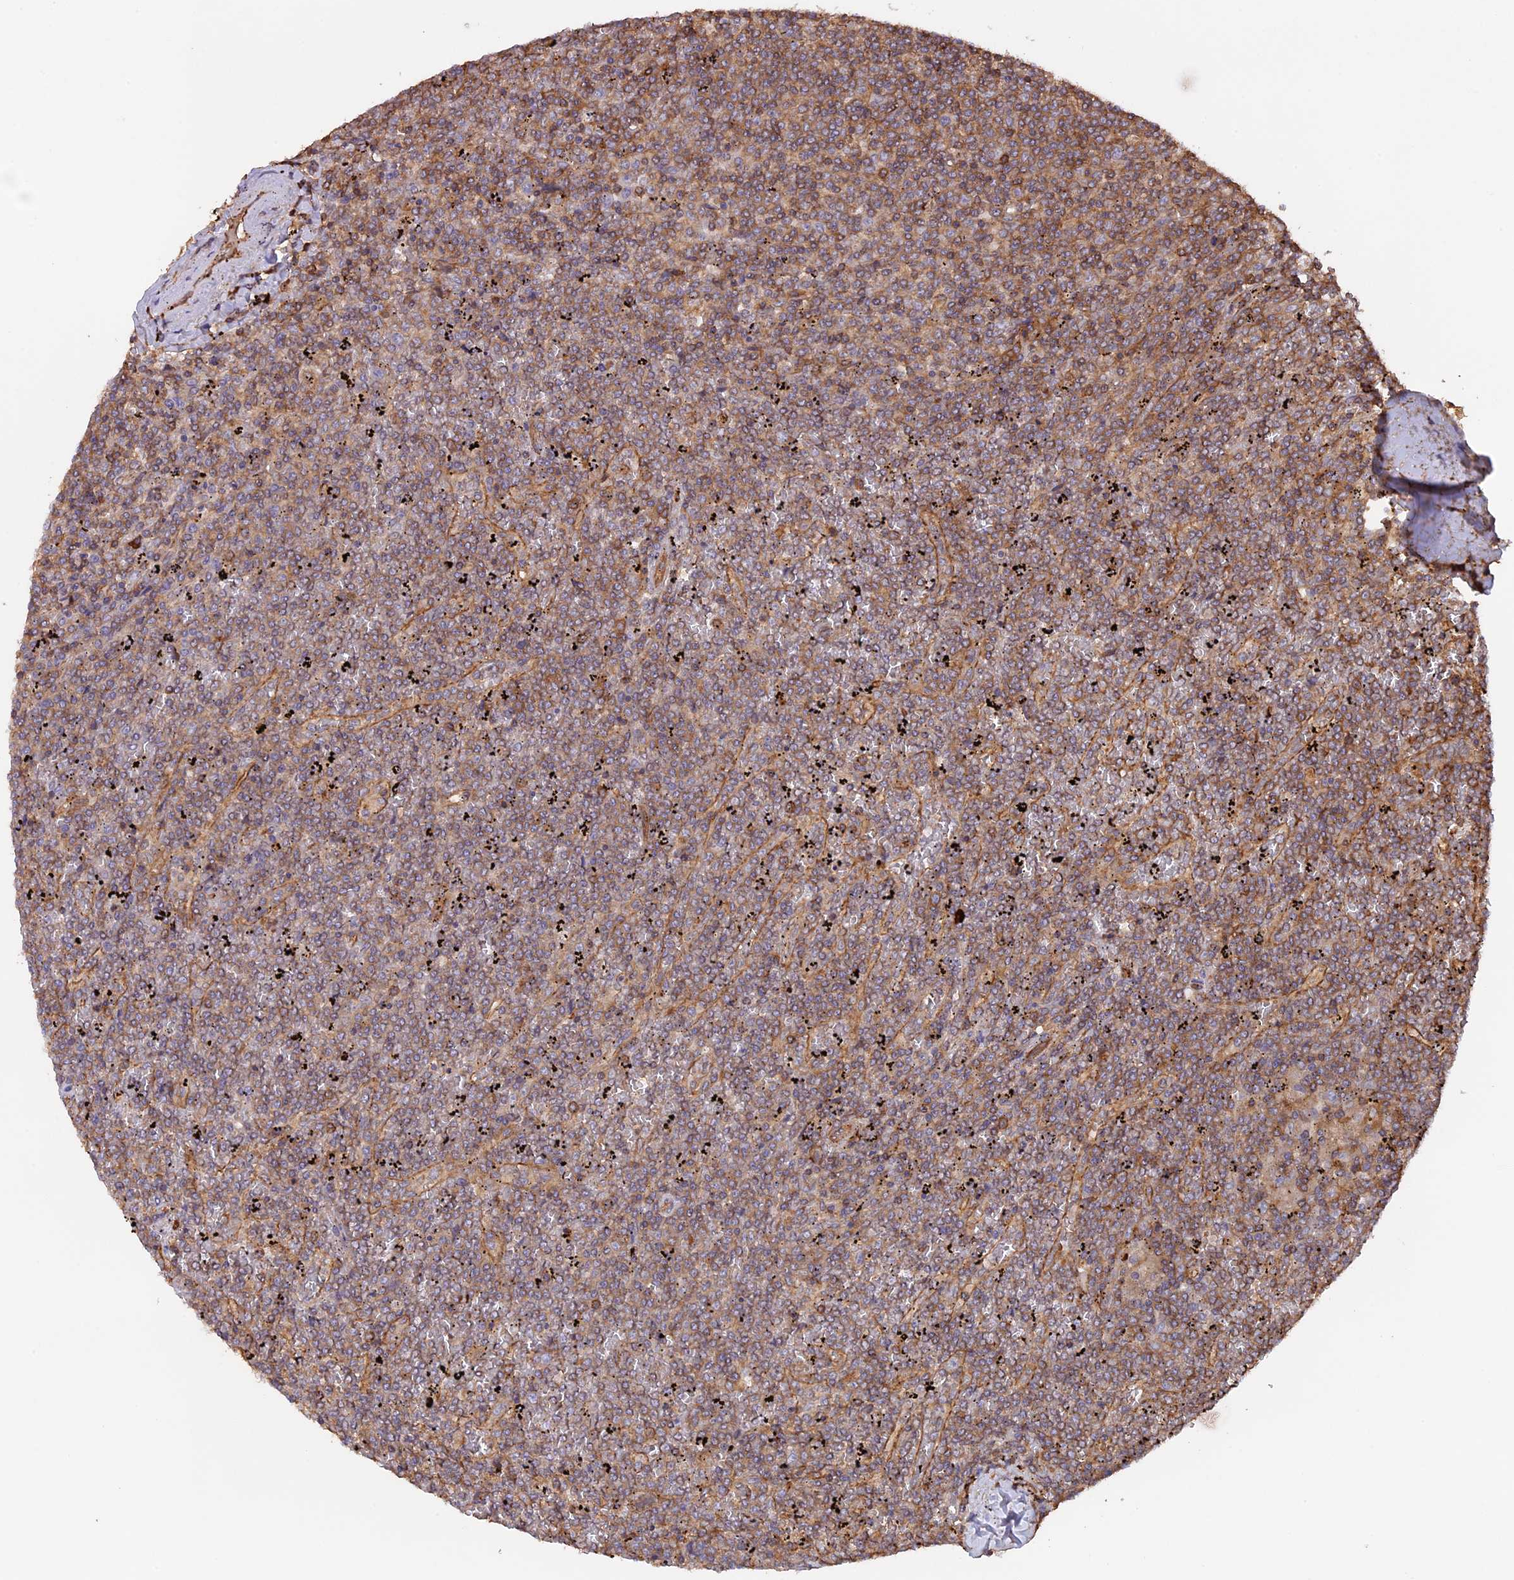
{"staining": {"intensity": "moderate", "quantity": ">75%", "location": "cytoplasmic/membranous"}, "tissue": "lymphoma", "cell_type": "Tumor cells", "image_type": "cancer", "snomed": [{"axis": "morphology", "description": "Malignant lymphoma, non-Hodgkin's type, Low grade"}, {"axis": "topography", "description": "Spleen"}], "caption": "Protein analysis of low-grade malignant lymphoma, non-Hodgkin's type tissue reveals moderate cytoplasmic/membranous positivity in approximately >75% of tumor cells. (brown staining indicates protein expression, while blue staining denotes nuclei).", "gene": "GAS8", "patient": {"sex": "female", "age": 19}}